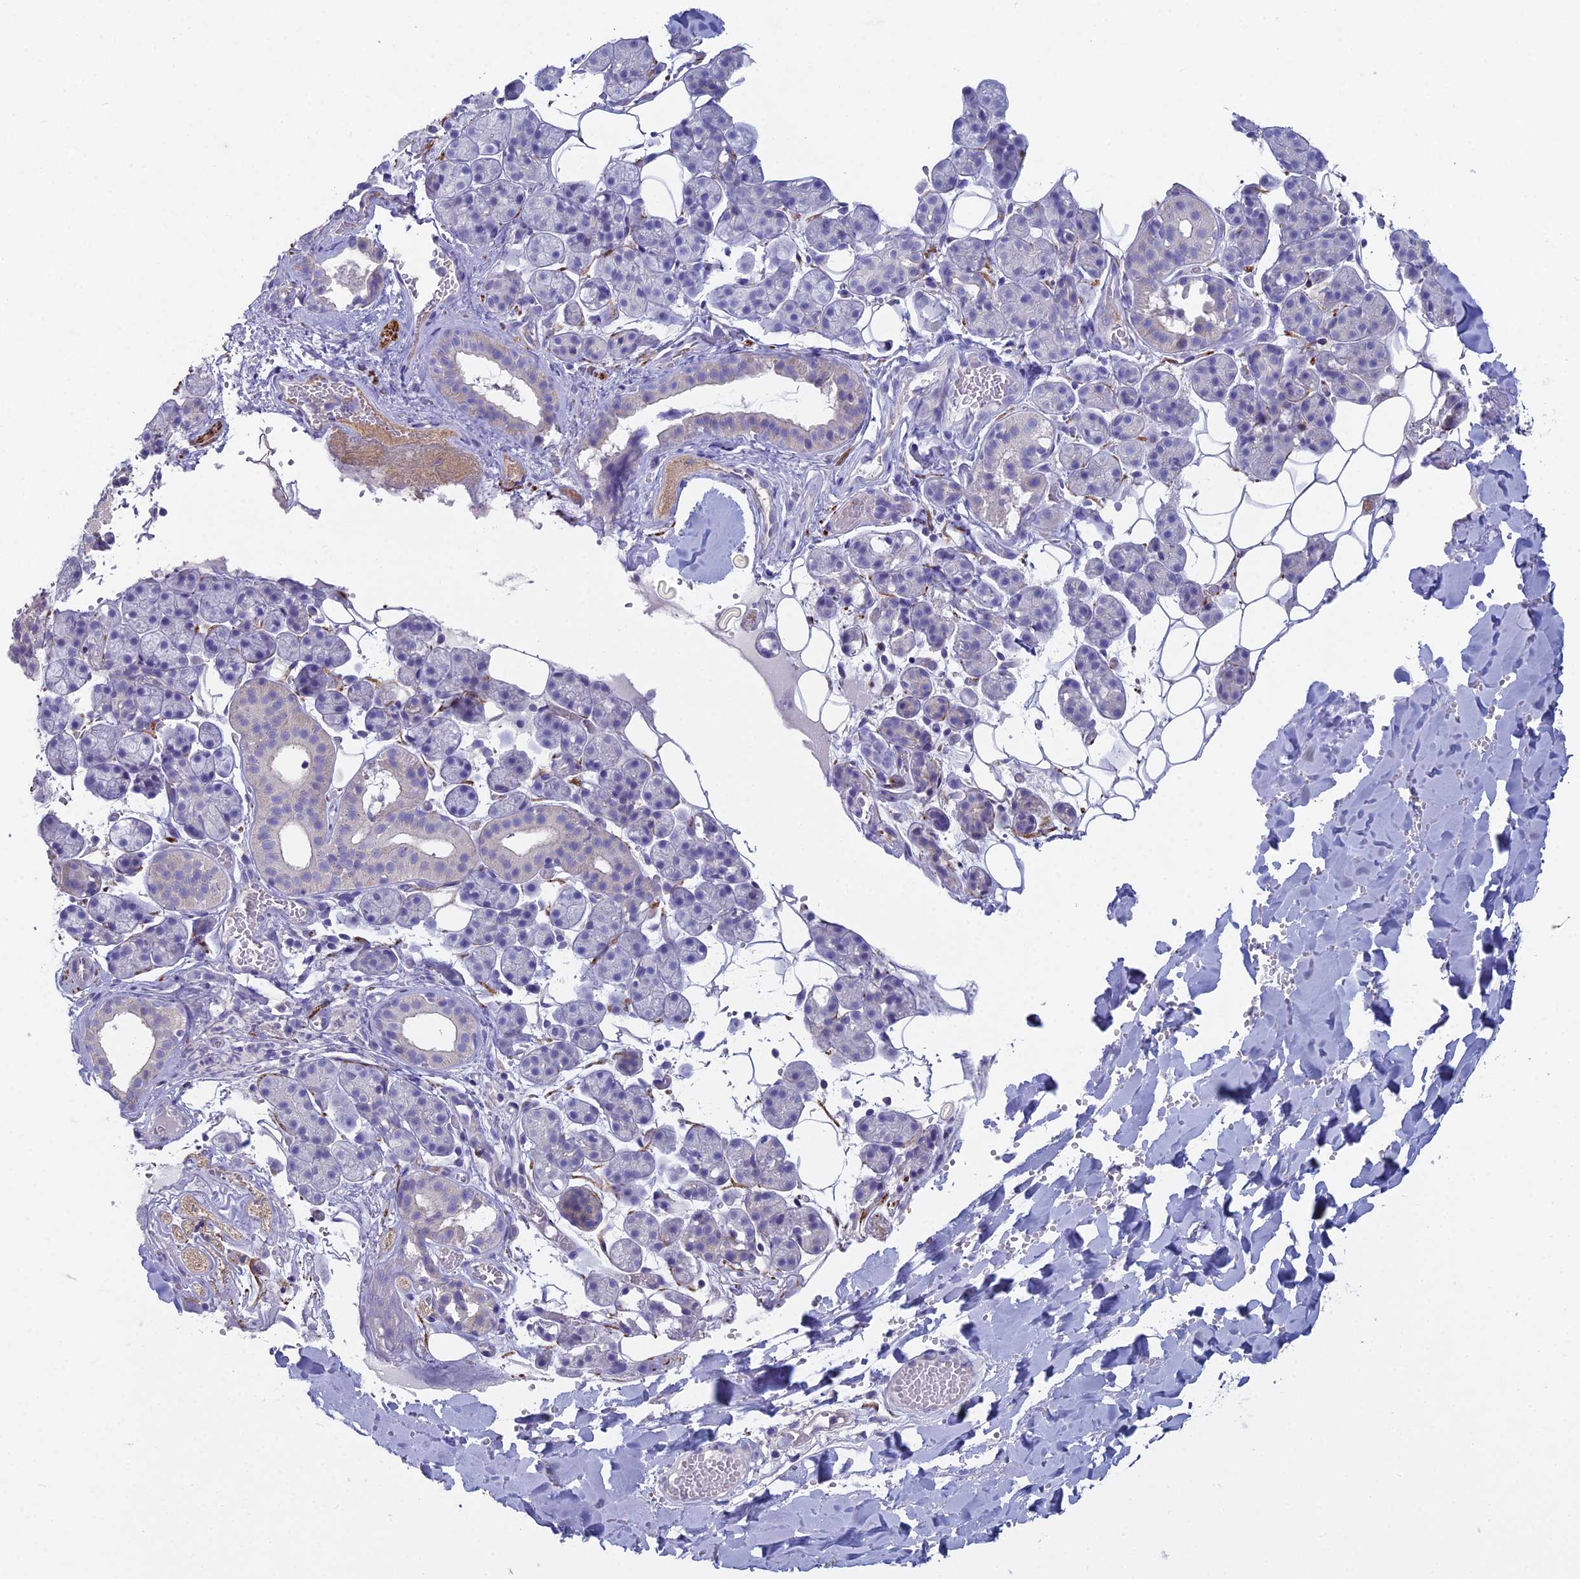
{"staining": {"intensity": "negative", "quantity": "none", "location": "none"}, "tissue": "salivary gland", "cell_type": "Glandular cells", "image_type": "normal", "snomed": [{"axis": "morphology", "description": "Normal tissue, NOS"}, {"axis": "topography", "description": "Salivary gland"}], "caption": "Benign salivary gland was stained to show a protein in brown. There is no significant staining in glandular cells.", "gene": "NCAM1", "patient": {"sex": "female", "age": 33}}